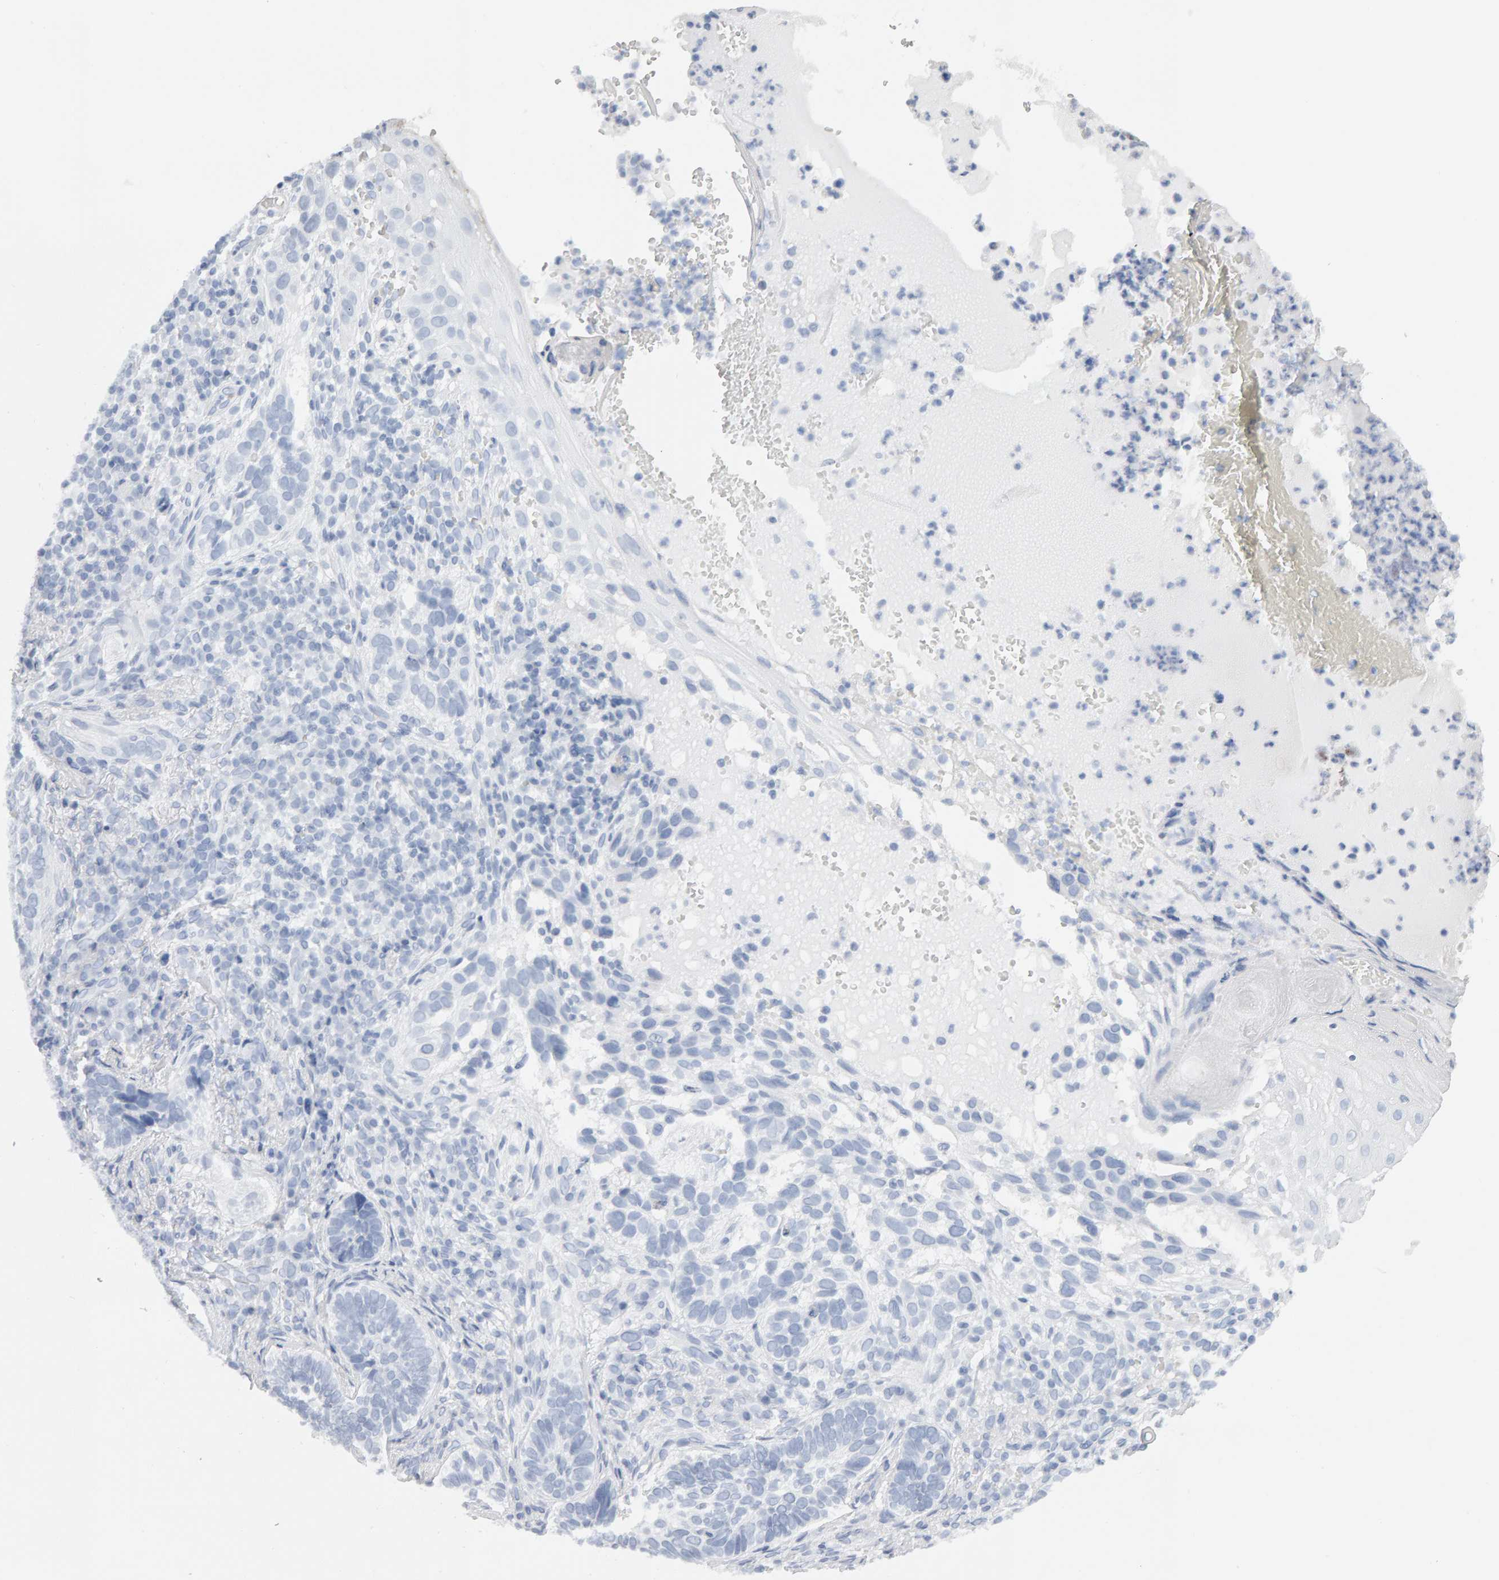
{"staining": {"intensity": "negative", "quantity": "none", "location": "none"}, "tissue": "skin cancer", "cell_type": "Tumor cells", "image_type": "cancer", "snomed": [{"axis": "morphology", "description": "Basal cell carcinoma"}, {"axis": "topography", "description": "Skin"}], "caption": "Immunohistochemistry photomicrograph of neoplastic tissue: skin cancer (basal cell carcinoma) stained with DAB (3,3'-diaminobenzidine) demonstrates no significant protein expression in tumor cells.", "gene": "METRNL", "patient": {"sex": "female", "age": 89}}